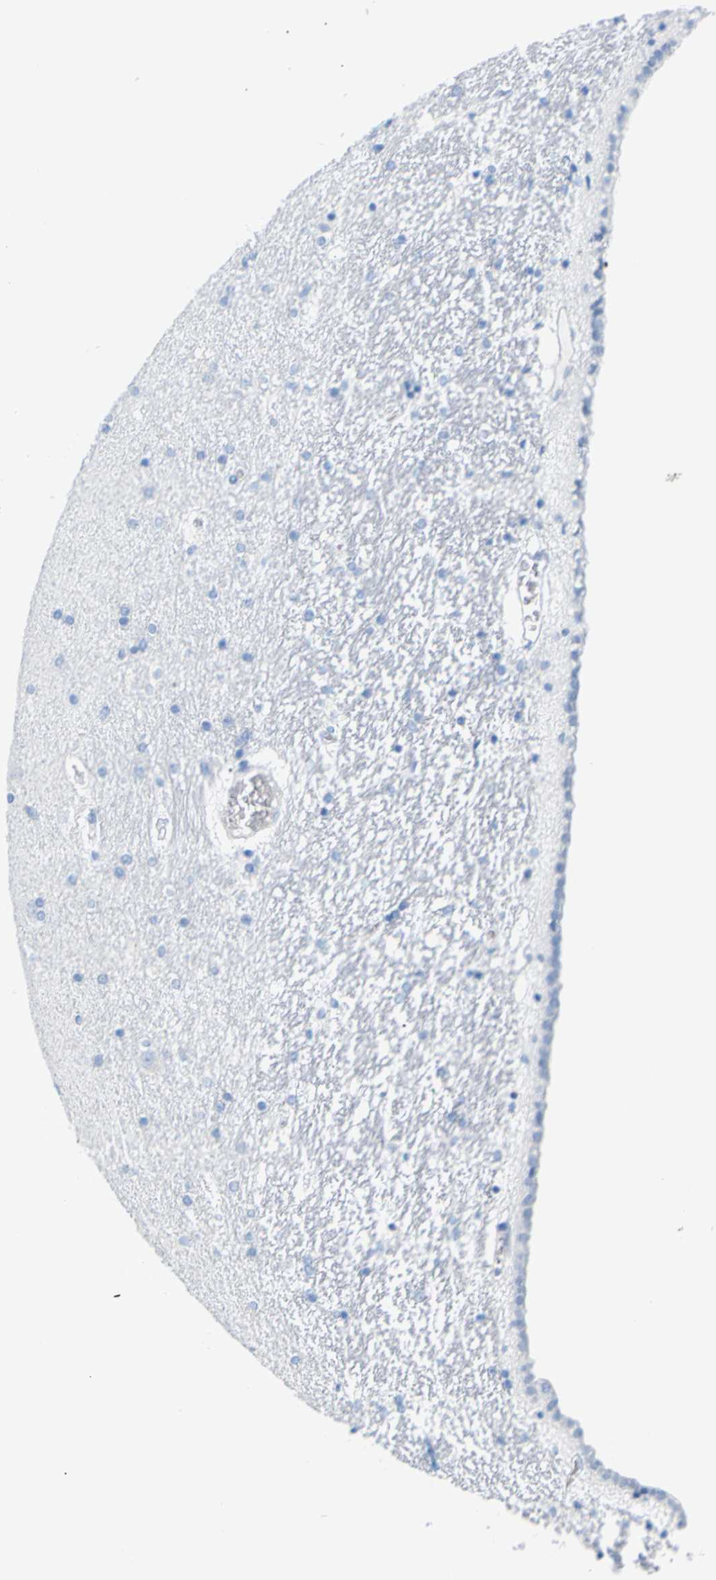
{"staining": {"intensity": "negative", "quantity": "none", "location": "none"}, "tissue": "hippocampus", "cell_type": "Glial cells", "image_type": "normal", "snomed": [{"axis": "morphology", "description": "Normal tissue, NOS"}, {"axis": "topography", "description": "Hippocampus"}], "caption": "This is an IHC photomicrograph of unremarkable human hippocampus. There is no positivity in glial cells.", "gene": "OPN1SW", "patient": {"sex": "female", "age": 54}}